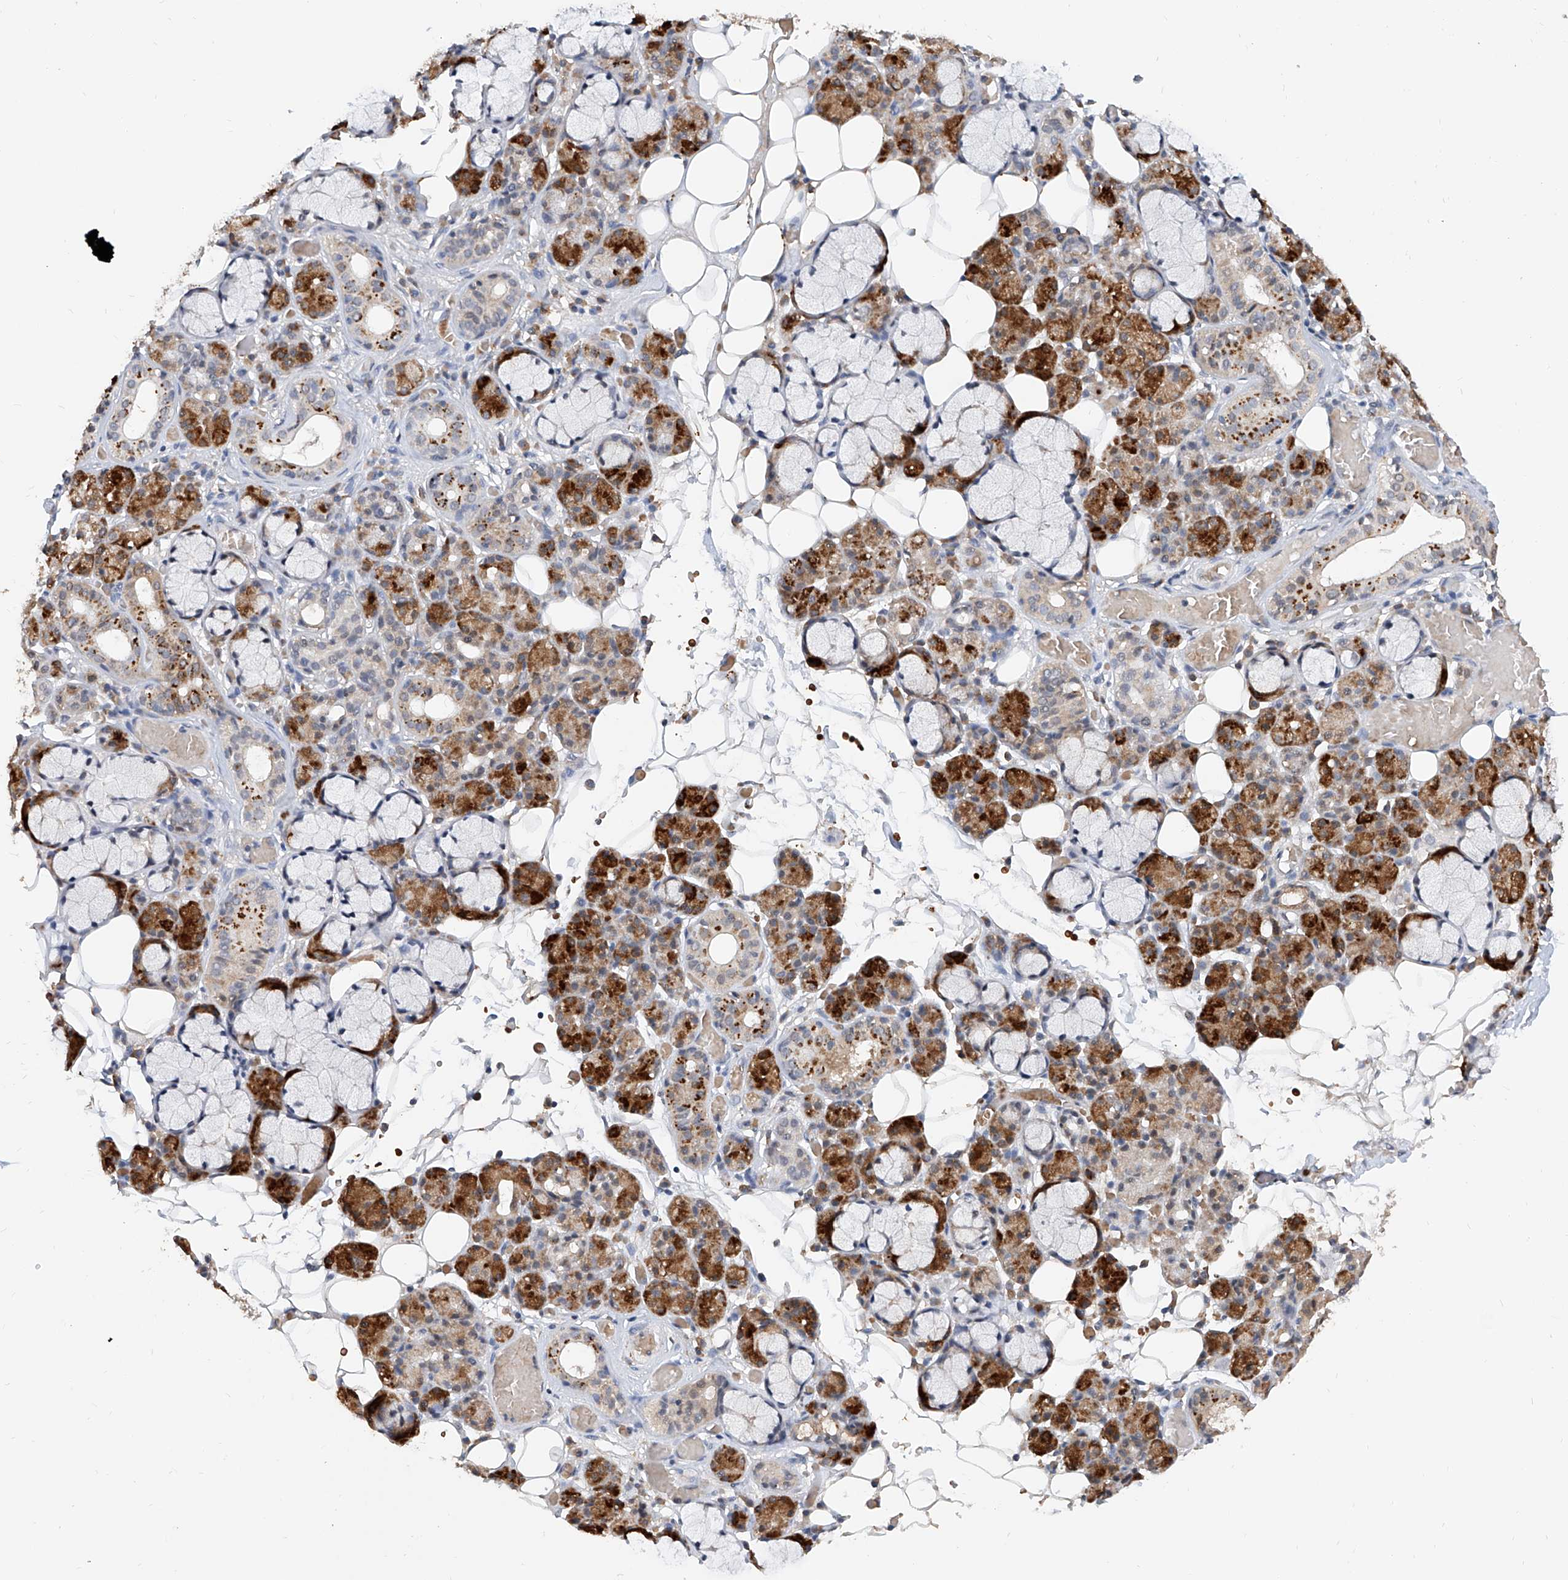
{"staining": {"intensity": "strong", "quantity": "25%-75%", "location": "cytoplasmic/membranous,nuclear"}, "tissue": "salivary gland", "cell_type": "Glandular cells", "image_type": "normal", "snomed": [{"axis": "morphology", "description": "Normal tissue, NOS"}, {"axis": "topography", "description": "Salivary gland"}], "caption": "Glandular cells display high levels of strong cytoplasmic/membranous,nuclear expression in about 25%-75% of cells in unremarkable human salivary gland.", "gene": "CARMIL3", "patient": {"sex": "male", "age": 63}}